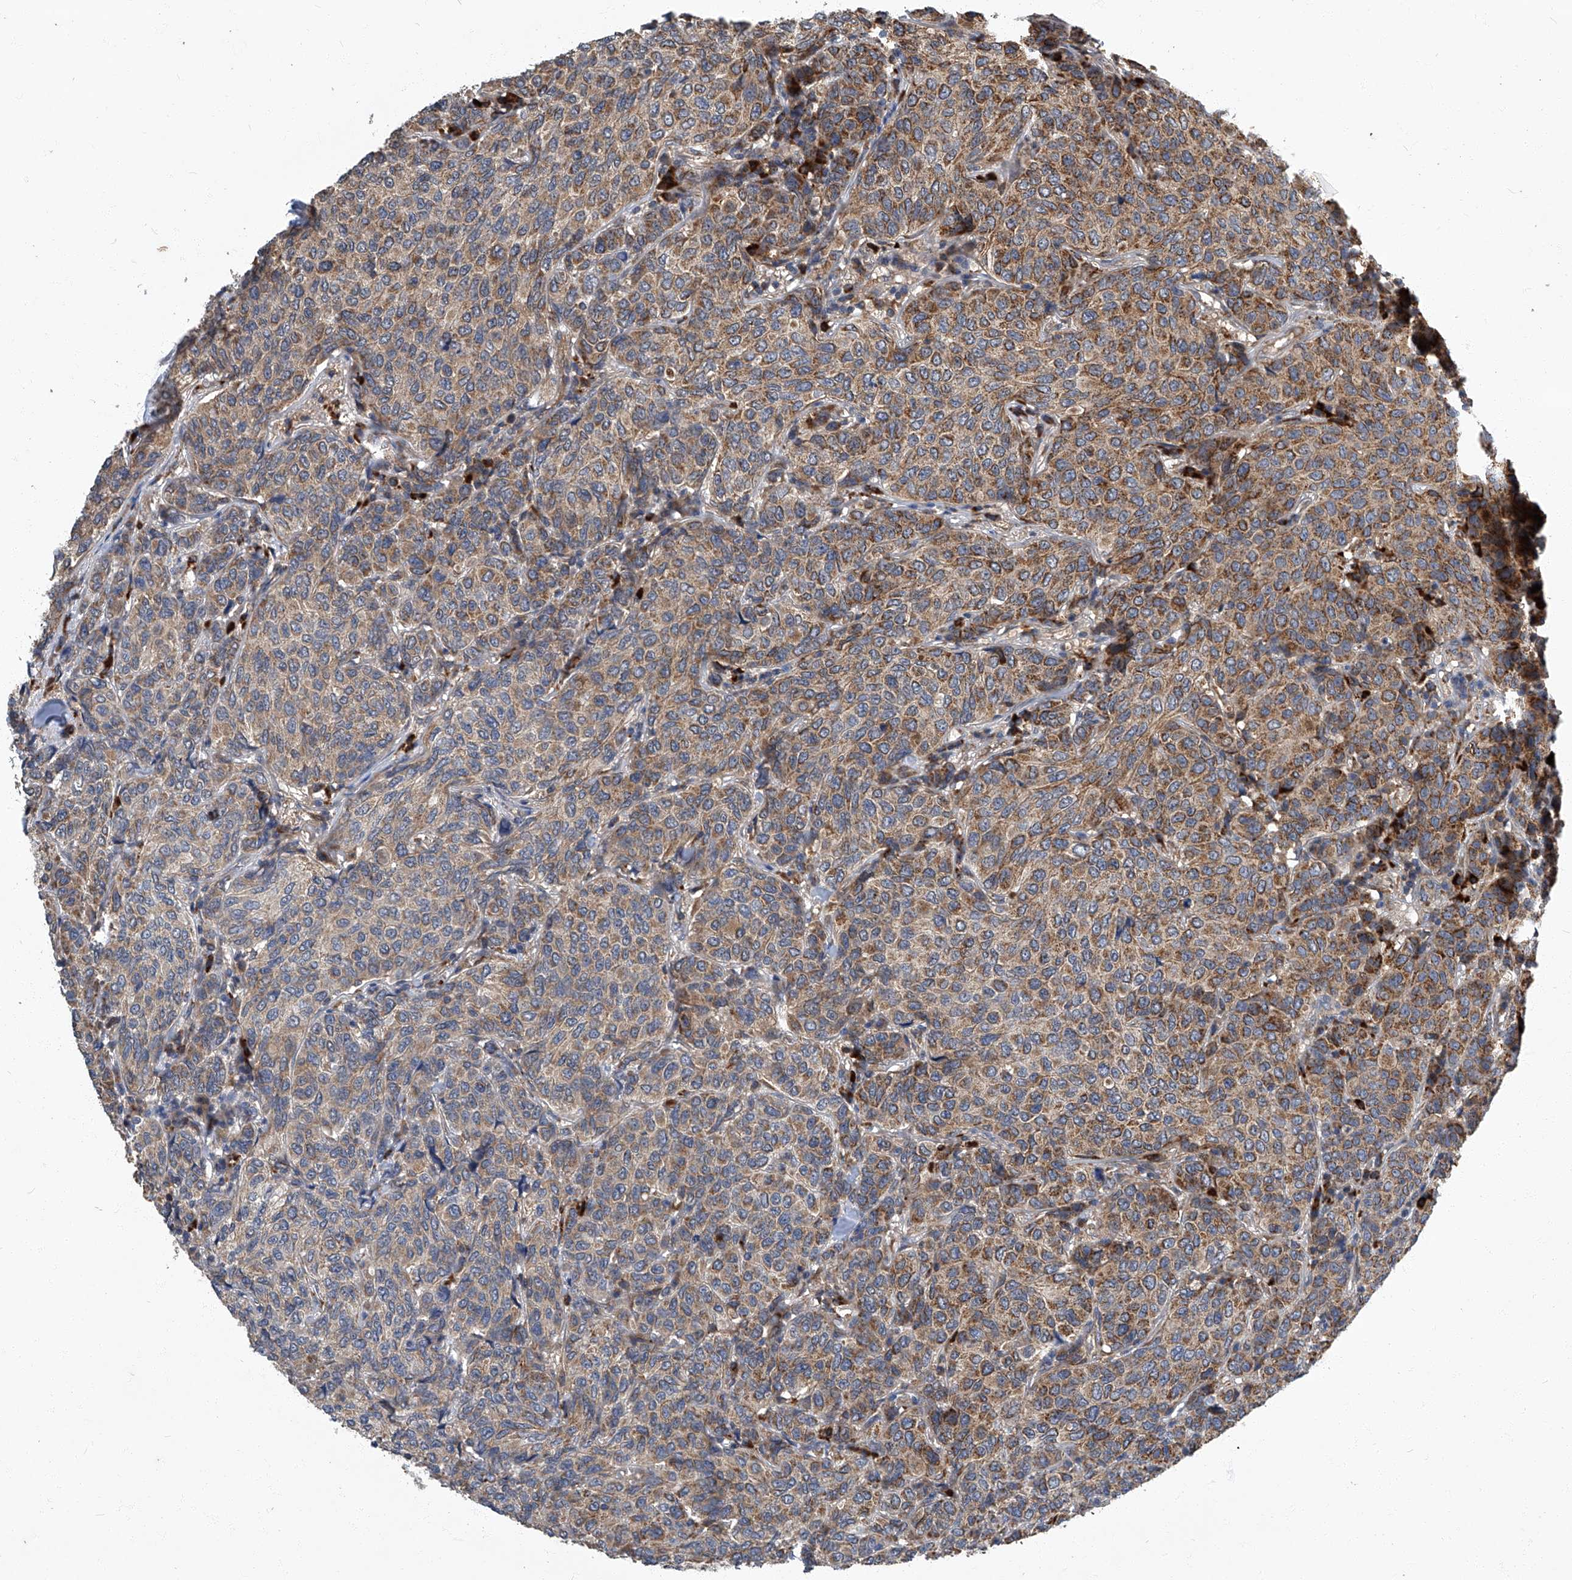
{"staining": {"intensity": "moderate", "quantity": ">75%", "location": "cytoplasmic/membranous"}, "tissue": "breast cancer", "cell_type": "Tumor cells", "image_type": "cancer", "snomed": [{"axis": "morphology", "description": "Duct carcinoma"}, {"axis": "topography", "description": "Breast"}], "caption": "Protein expression analysis of breast infiltrating ductal carcinoma displays moderate cytoplasmic/membranous staining in approximately >75% of tumor cells. The staining is performed using DAB (3,3'-diaminobenzidine) brown chromogen to label protein expression. The nuclei are counter-stained blue using hematoxylin.", "gene": "TNFRSF13B", "patient": {"sex": "female", "age": 55}}